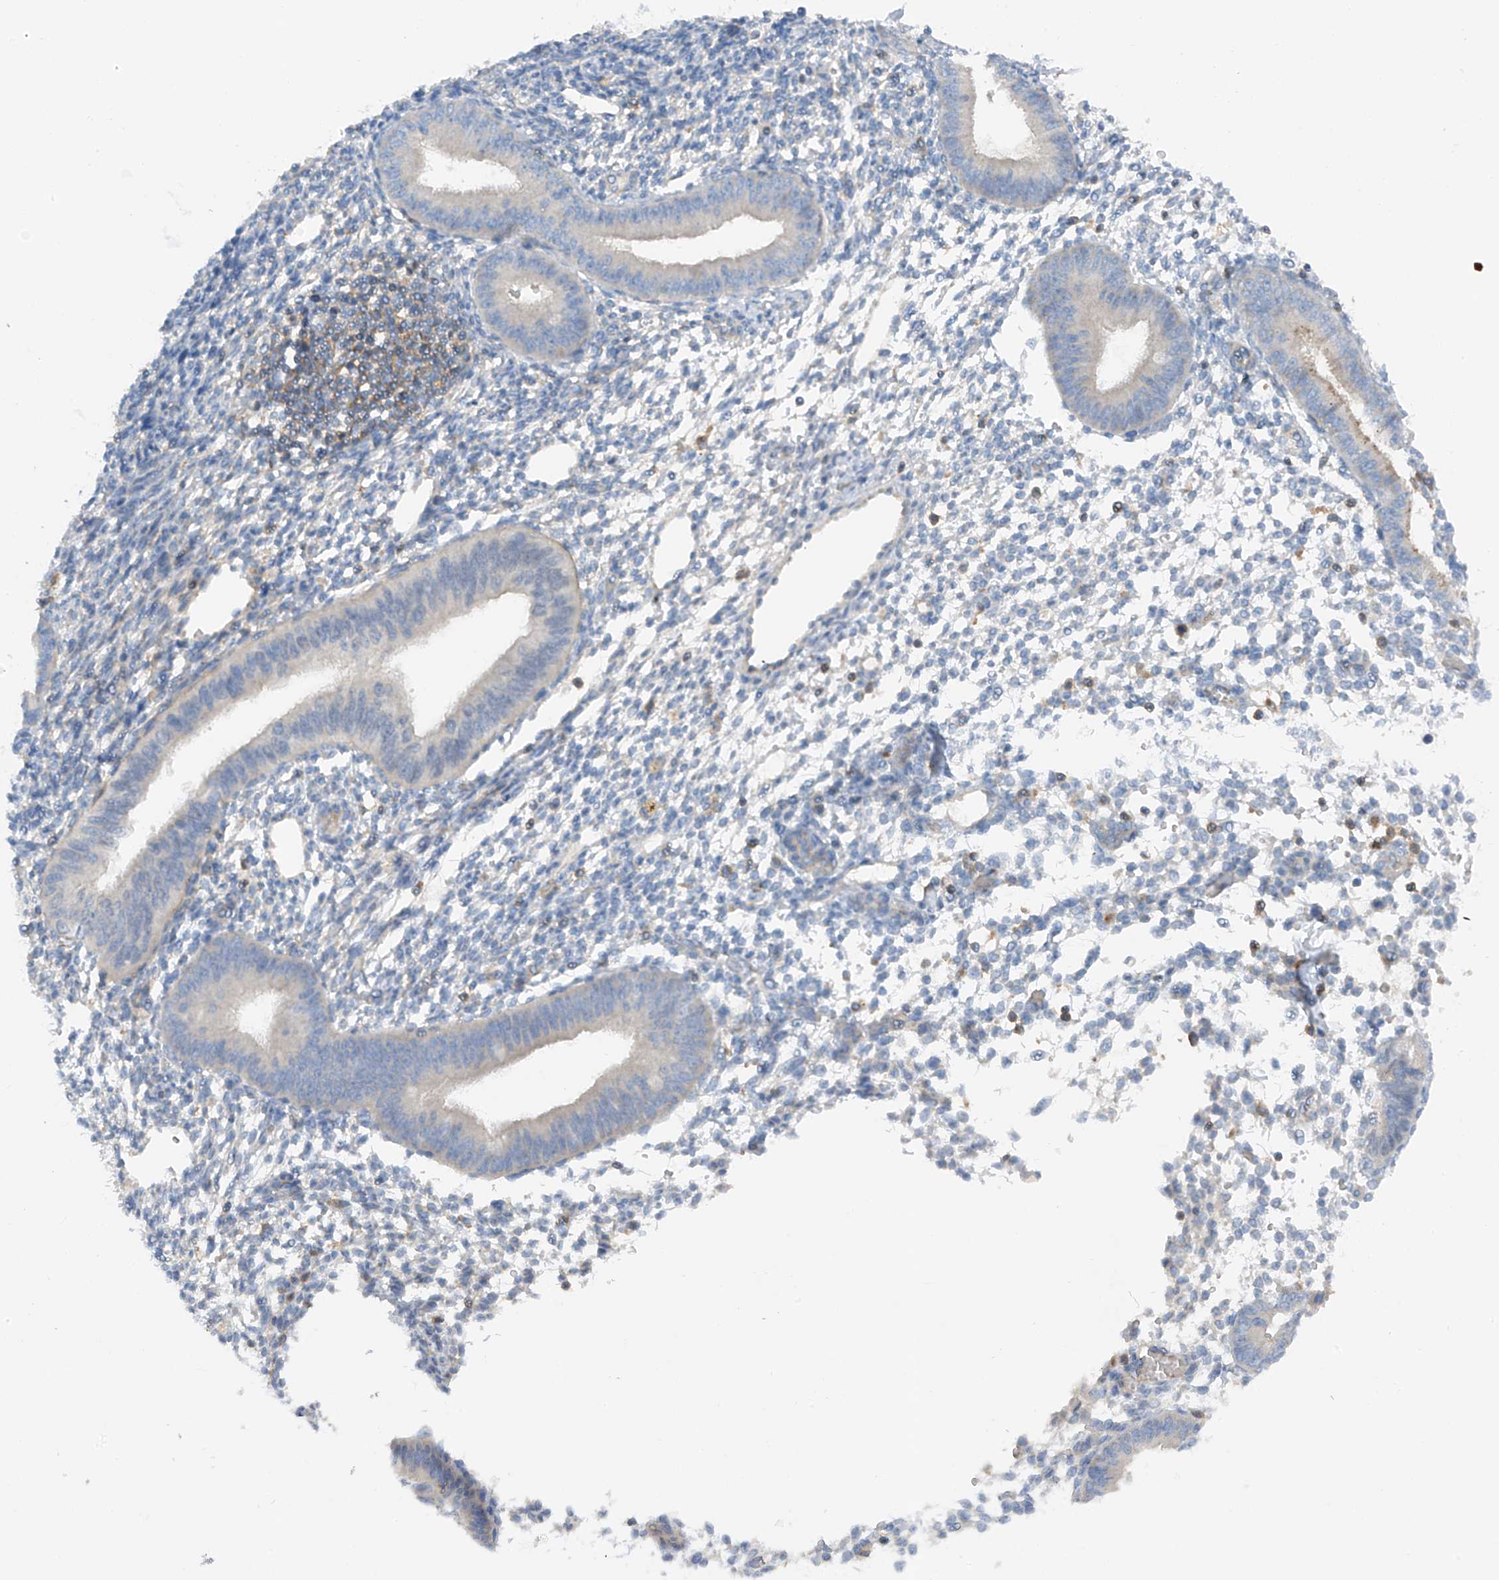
{"staining": {"intensity": "negative", "quantity": "none", "location": "none"}, "tissue": "endometrium", "cell_type": "Cells in endometrial stroma", "image_type": "normal", "snomed": [{"axis": "morphology", "description": "Normal tissue, NOS"}, {"axis": "topography", "description": "Uterus"}, {"axis": "topography", "description": "Endometrium"}], "caption": "Cells in endometrial stroma show no significant staining in benign endometrium.", "gene": "NALCN", "patient": {"sex": "female", "age": 48}}